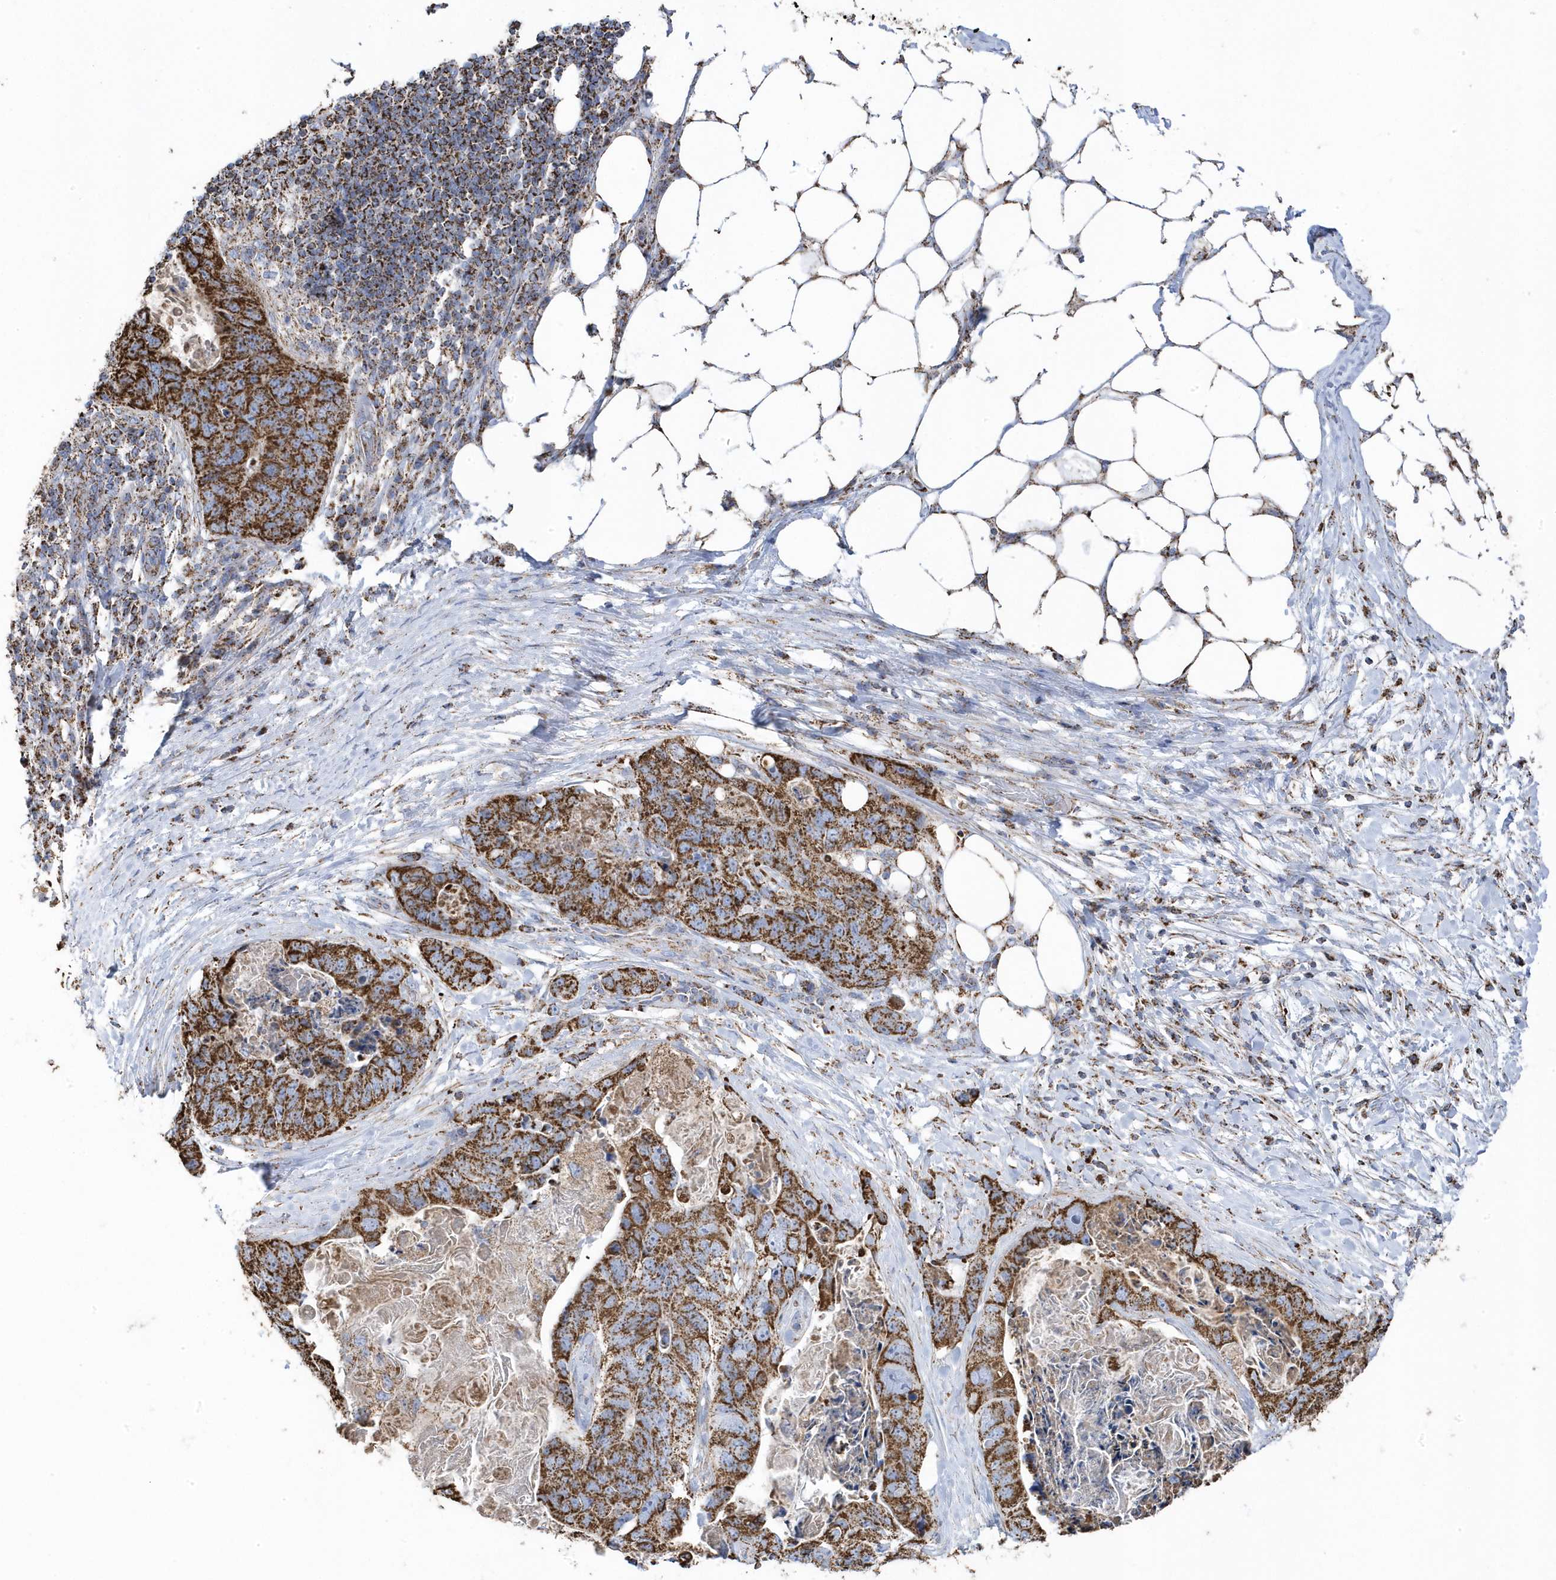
{"staining": {"intensity": "strong", "quantity": ">75%", "location": "cytoplasmic/membranous"}, "tissue": "stomach cancer", "cell_type": "Tumor cells", "image_type": "cancer", "snomed": [{"axis": "morphology", "description": "Adenocarcinoma, NOS"}, {"axis": "topography", "description": "Stomach"}], "caption": "Immunohistochemistry (IHC) (DAB (3,3'-diaminobenzidine)) staining of stomach adenocarcinoma shows strong cytoplasmic/membranous protein expression in about >75% of tumor cells.", "gene": "GTPBP8", "patient": {"sex": "female", "age": 89}}